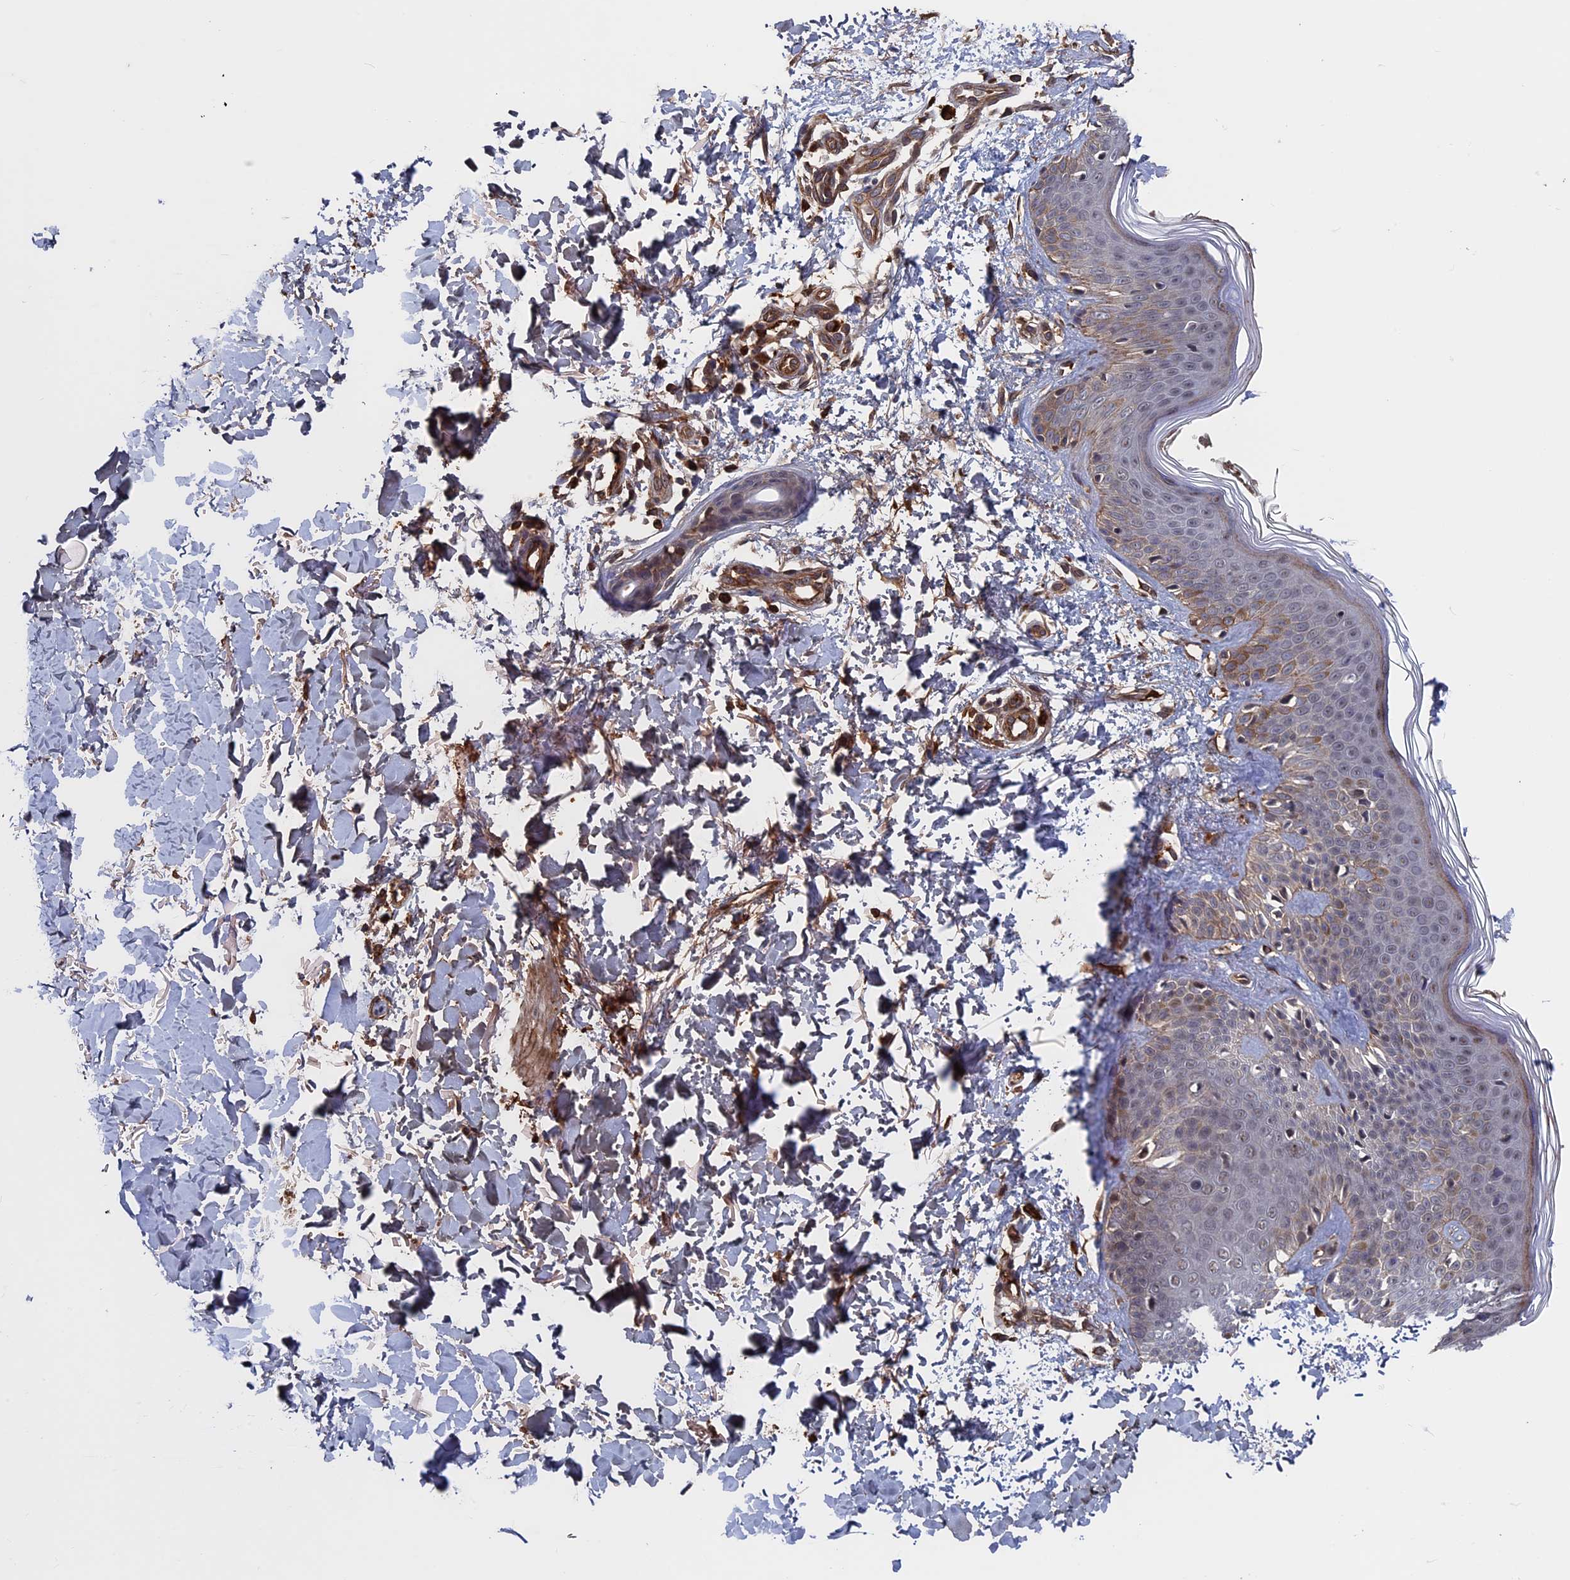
{"staining": {"intensity": "moderate", "quantity": ">75%", "location": "cytoplasmic/membranous"}, "tissue": "skin", "cell_type": "Fibroblasts", "image_type": "normal", "snomed": [{"axis": "morphology", "description": "Normal tissue, NOS"}, {"axis": "topography", "description": "Skin"}], "caption": "Benign skin was stained to show a protein in brown. There is medium levels of moderate cytoplasmic/membranous expression in about >75% of fibroblasts. (DAB IHC with brightfield microscopy, high magnification).", "gene": "RPUSD1", "patient": {"sex": "male", "age": 37}}